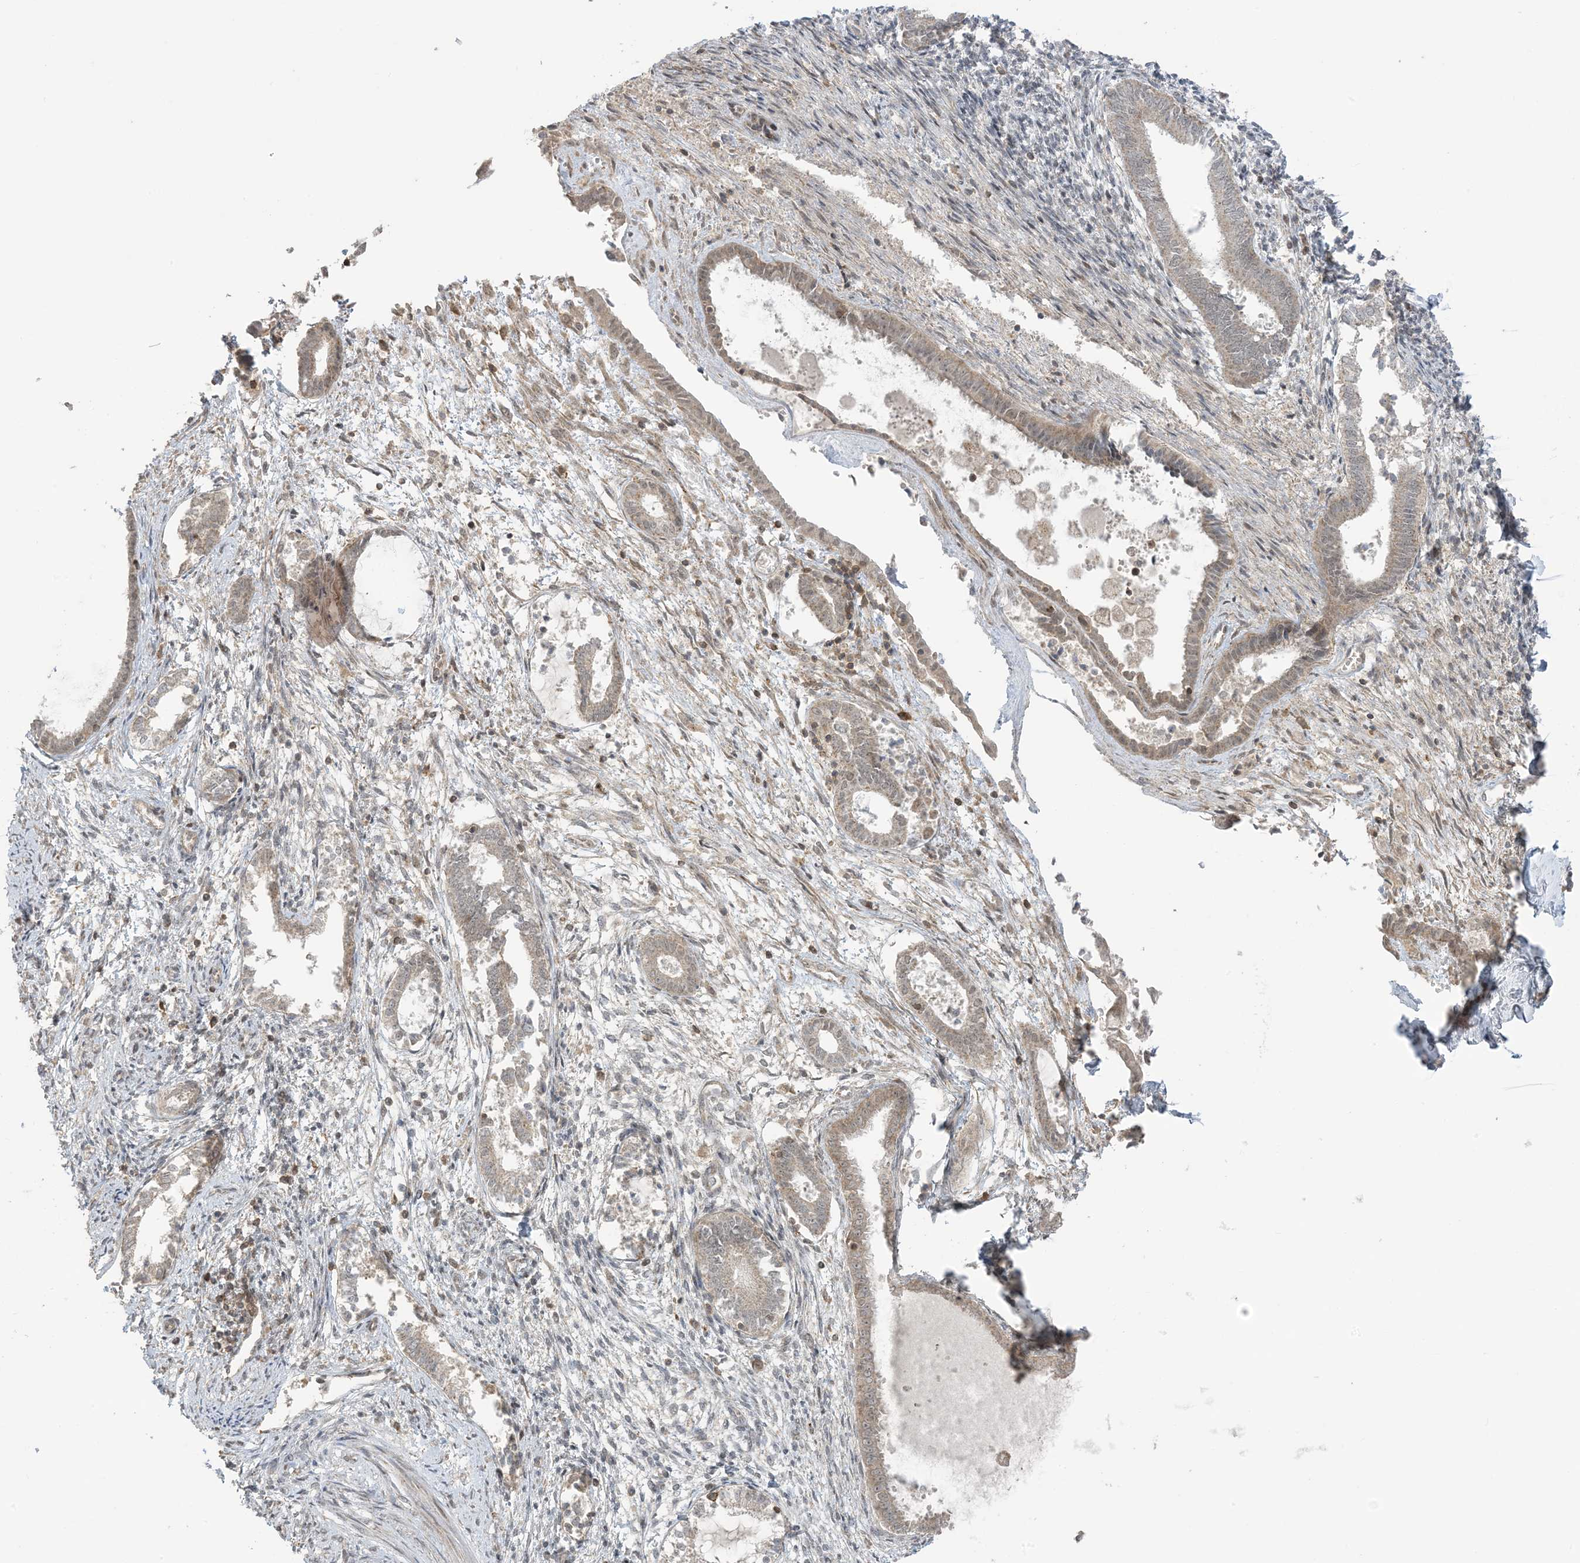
{"staining": {"intensity": "weak", "quantity": "<25%", "location": "cytoplasmic/membranous"}, "tissue": "endometrium", "cell_type": "Cells in endometrial stroma", "image_type": "normal", "snomed": [{"axis": "morphology", "description": "Normal tissue, NOS"}, {"axis": "topography", "description": "Endometrium"}], "caption": "Immunohistochemical staining of unremarkable endometrium demonstrates no significant positivity in cells in endometrial stroma. (Stains: DAB immunohistochemistry (IHC) with hematoxylin counter stain, Microscopy: brightfield microscopy at high magnification).", "gene": "PHLDB2", "patient": {"sex": "female", "age": 56}}